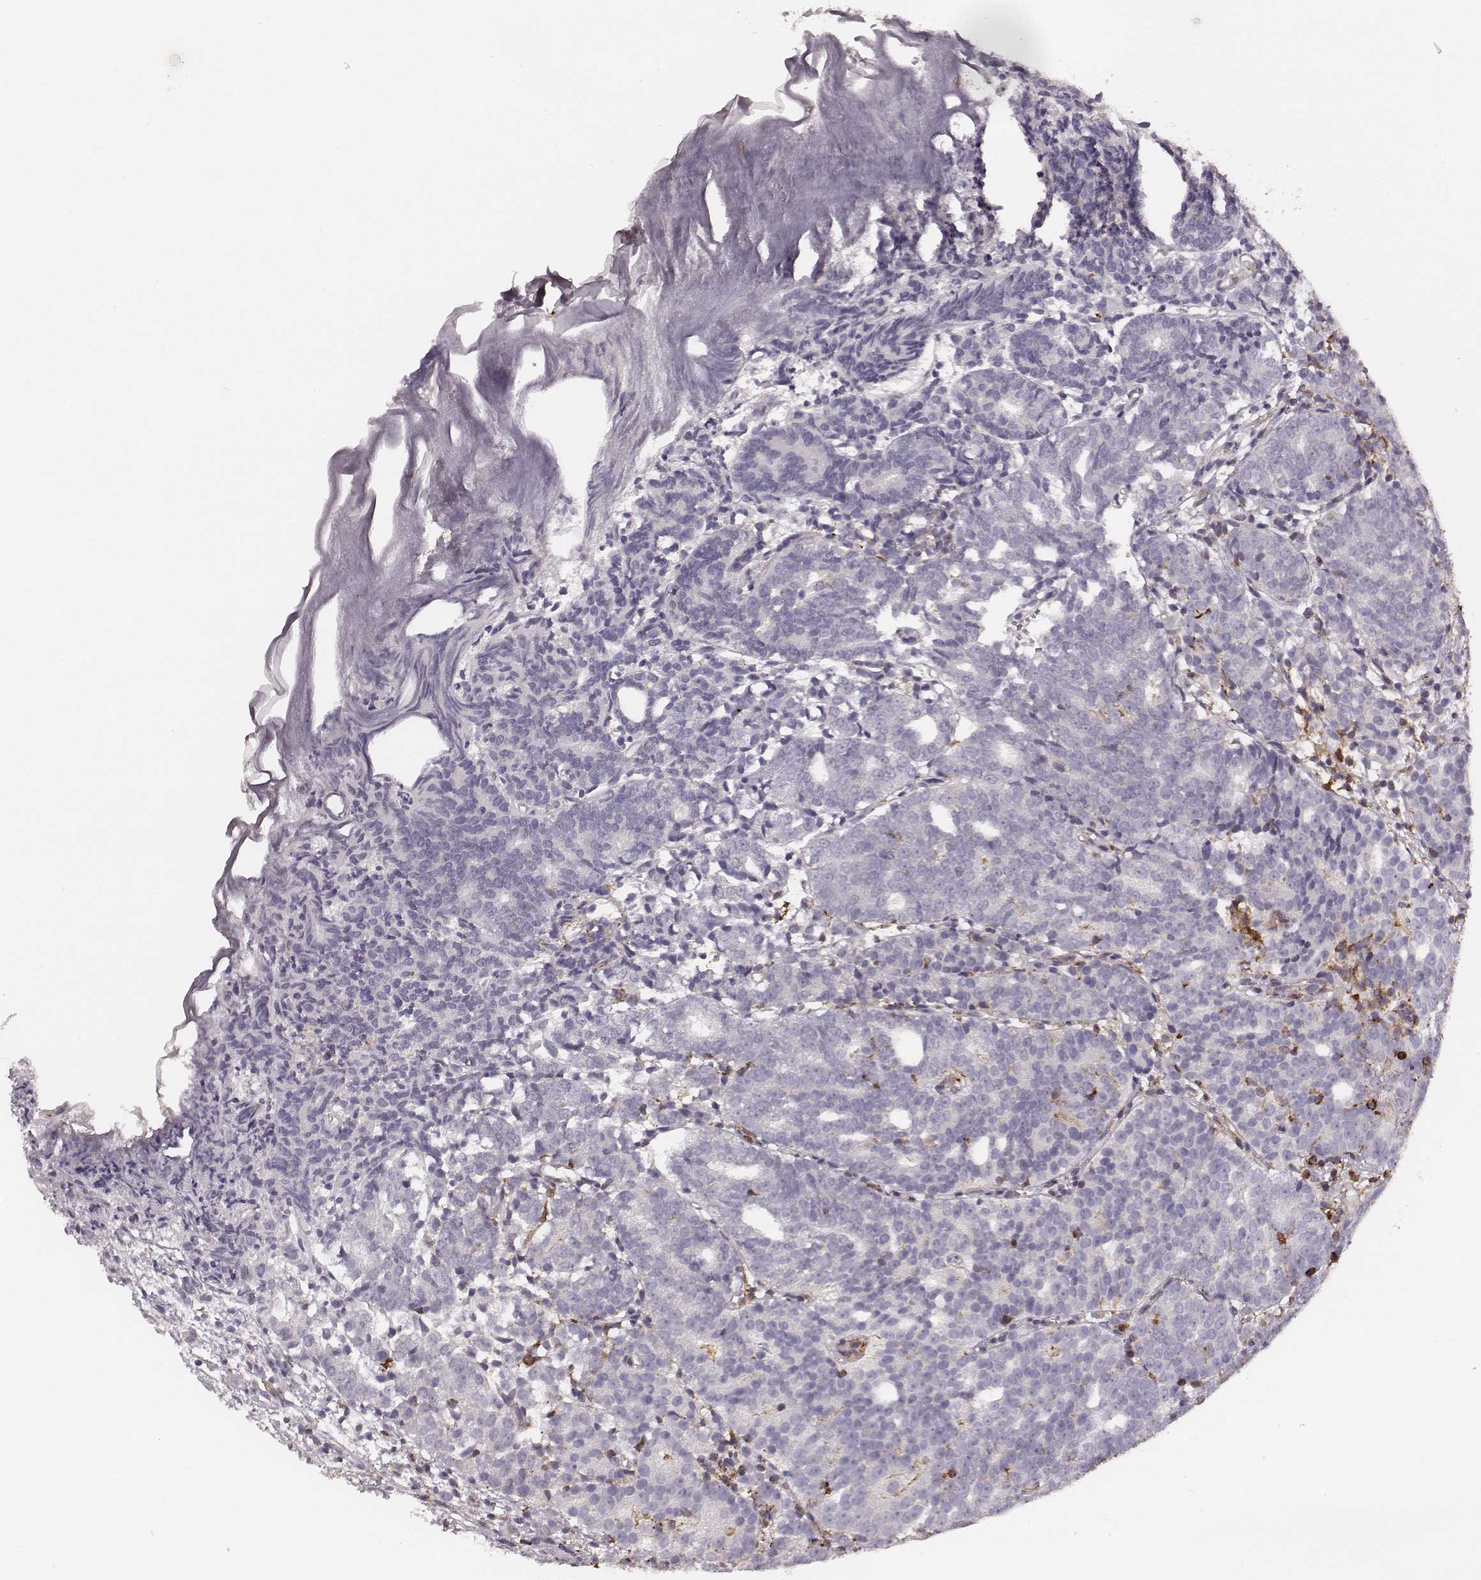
{"staining": {"intensity": "negative", "quantity": "none", "location": "none"}, "tissue": "prostate cancer", "cell_type": "Tumor cells", "image_type": "cancer", "snomed": [{"axis": "morphology", "description": "Adenocarcinoma, High grade"}, {"axis": "topography", "description": "Prostate"}], "caption": "Prostate adenocarcinoma (high-grade) was stained to show a protein in brown. There is no significant expression in tumor cells. (Stains: DAB (3,3'-diaminobenzidine) immunohistochemistry (IHC) with hematoxylin counter stain, Microscopy: brightfield microscopy at high magnification).", "gene": "ZYX", "patient": {"sex": "male", "age": 53}}